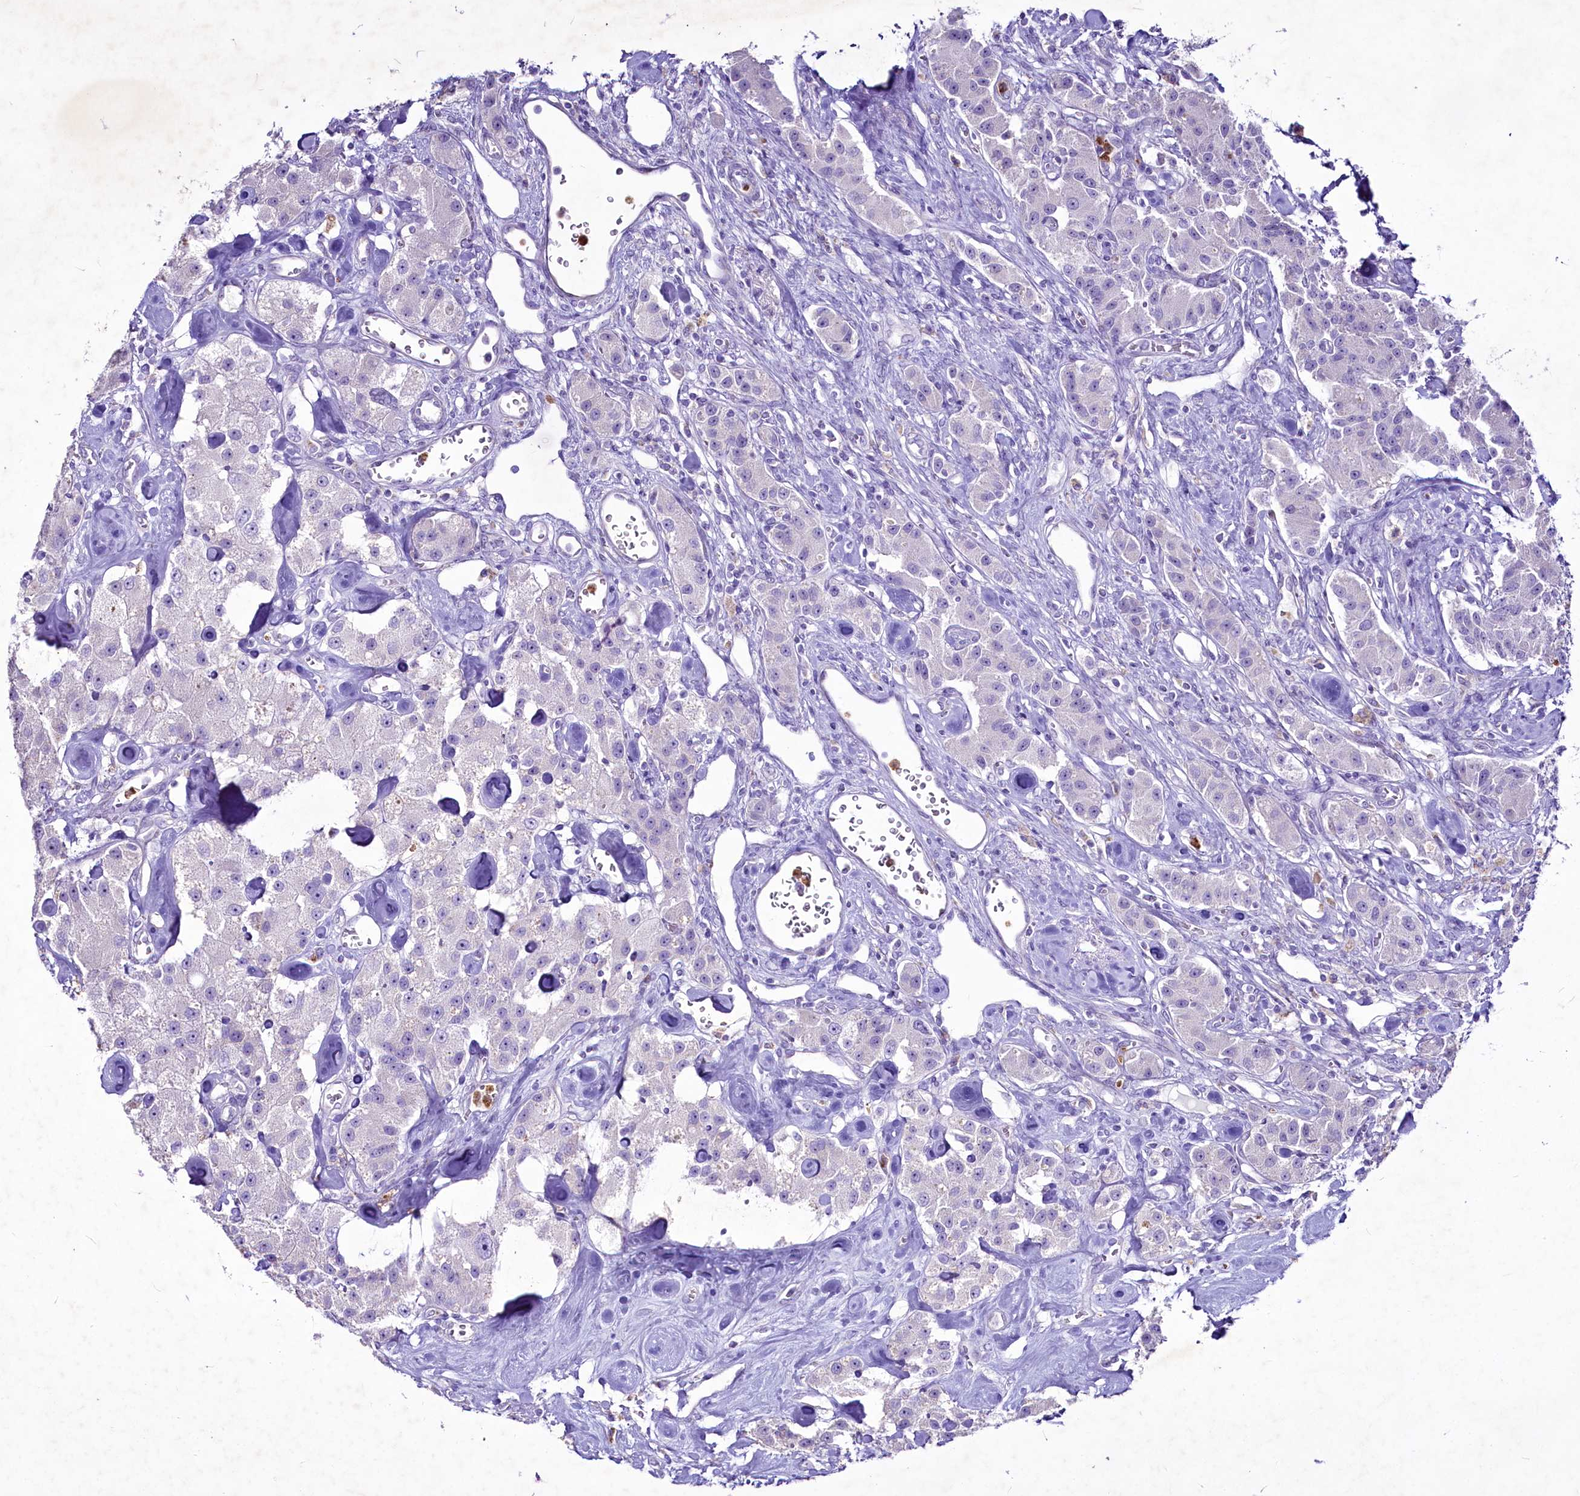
{"staining": {"intensity": "negative", "quantity": "none", "location": "none"}, "tissue": "carcinoid", "cell_type": "Tumor cells", "image_type": "cancer", "snomed": [{"axis": "morphology", "description": "Carcinoid, malignant, NOS"}, {"axis": "topography", "description": "Pancreas"}], "caption": "This micrograph is of carcinoid stained with immunohistochemistry (IHC) to label a protein in brown with the nuclei are counter-stained blue. There is no positivity in tumor cells.", "gene": "FAM209B", "patient": {"sex": "male", "age": 41}}